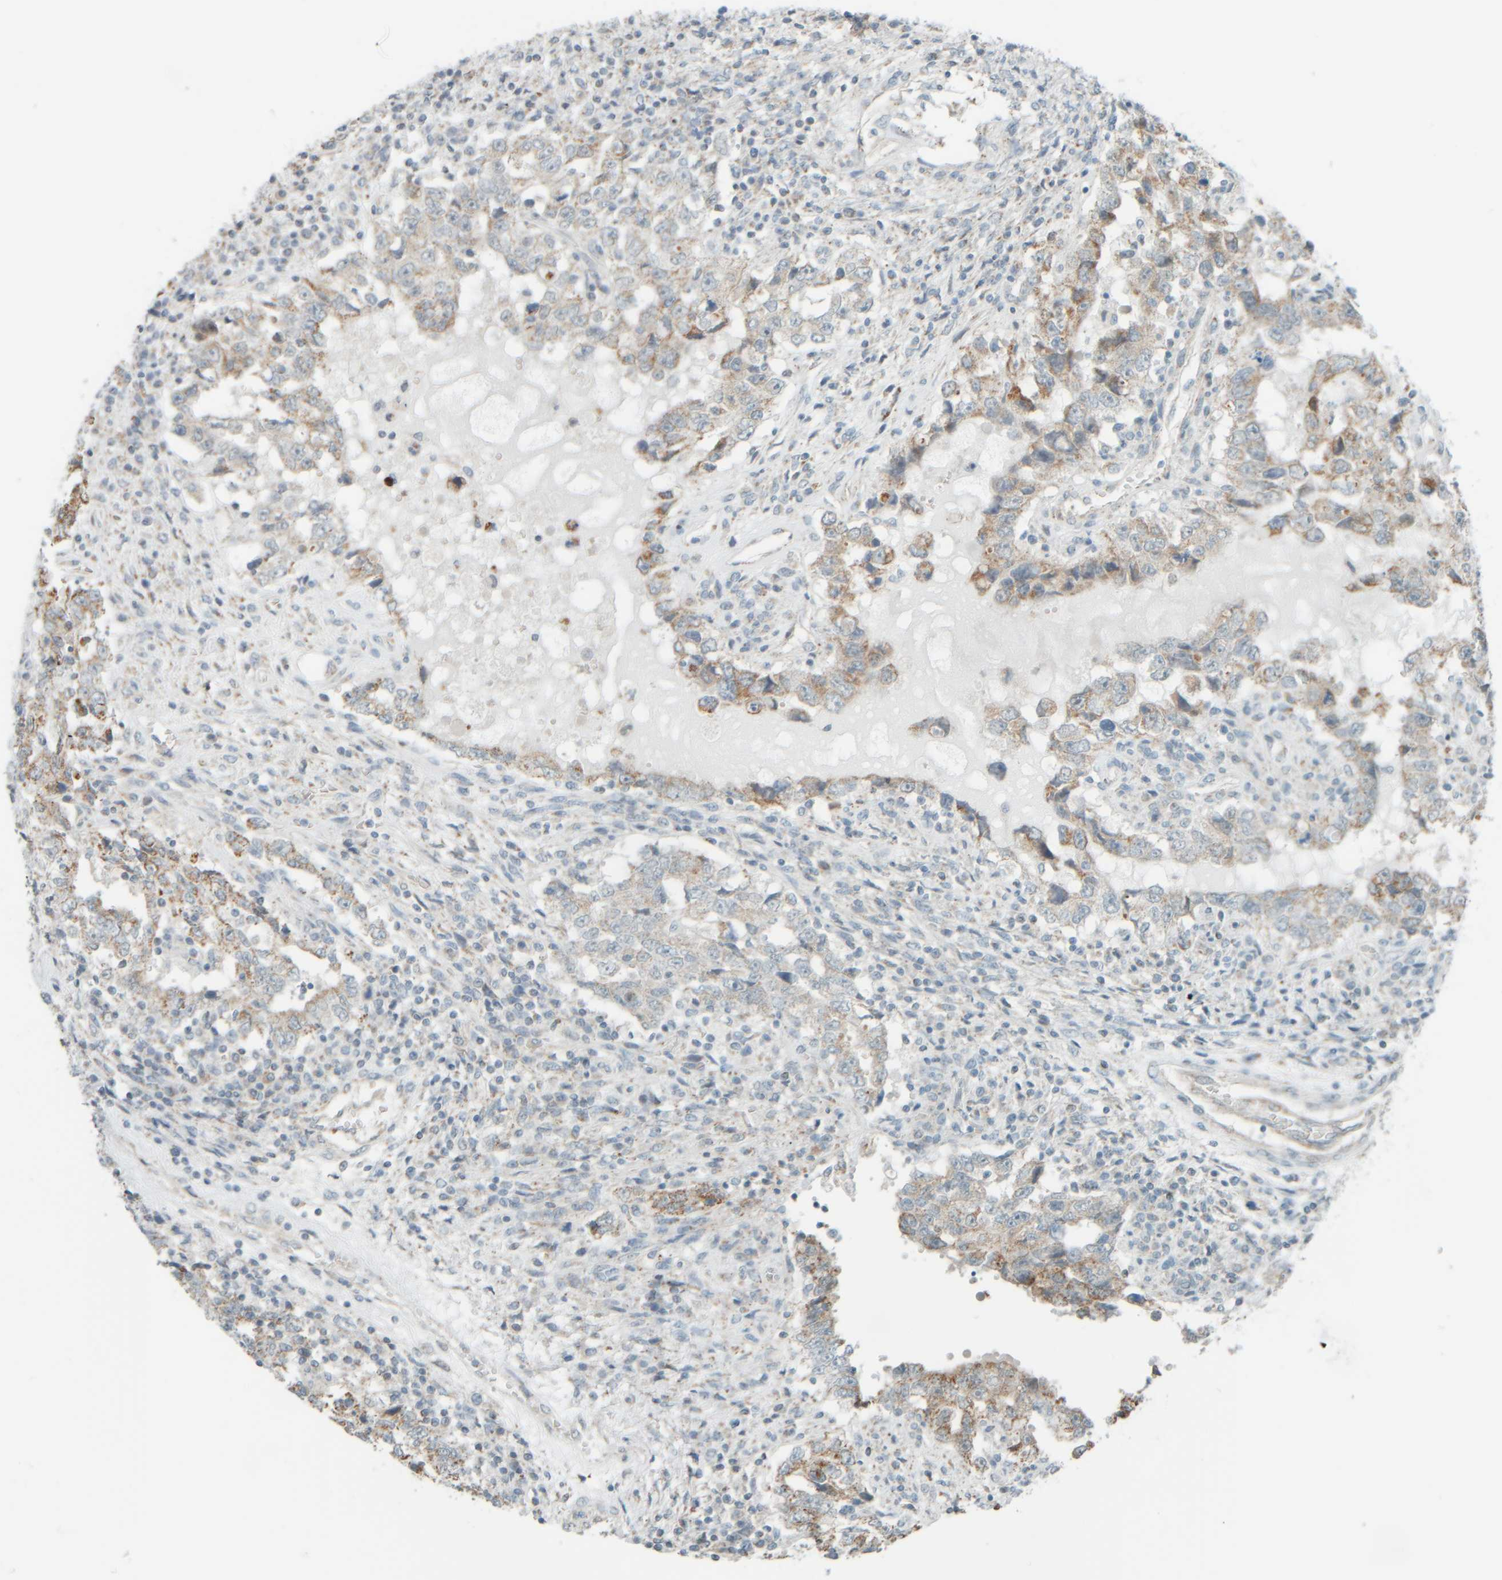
{"staining": {"intensity": "moderate", "quantity": "25%-75%", "location": "cytoplasmic/membranous"}, "tissue": "testis cancer", "cell_type": "Tumor cells", "image_type": "cancer", "snomed": [{"axis": "morphology", "description": "Carcinoma, Embryonal, NOS"}, {"axis": "topography", "description": "Testis"}], "caption": "IHC photomicrograph of human testis cancer (embryonal carcinoma) stained for a protein (brown), which displays medium levels of moderate cytoplasmic/membranous expression in approximately 25%-75% of tumor cells.", "gene": "PTGES3L-AARSD1", "patient": {"sex": "male", "age": 26}}